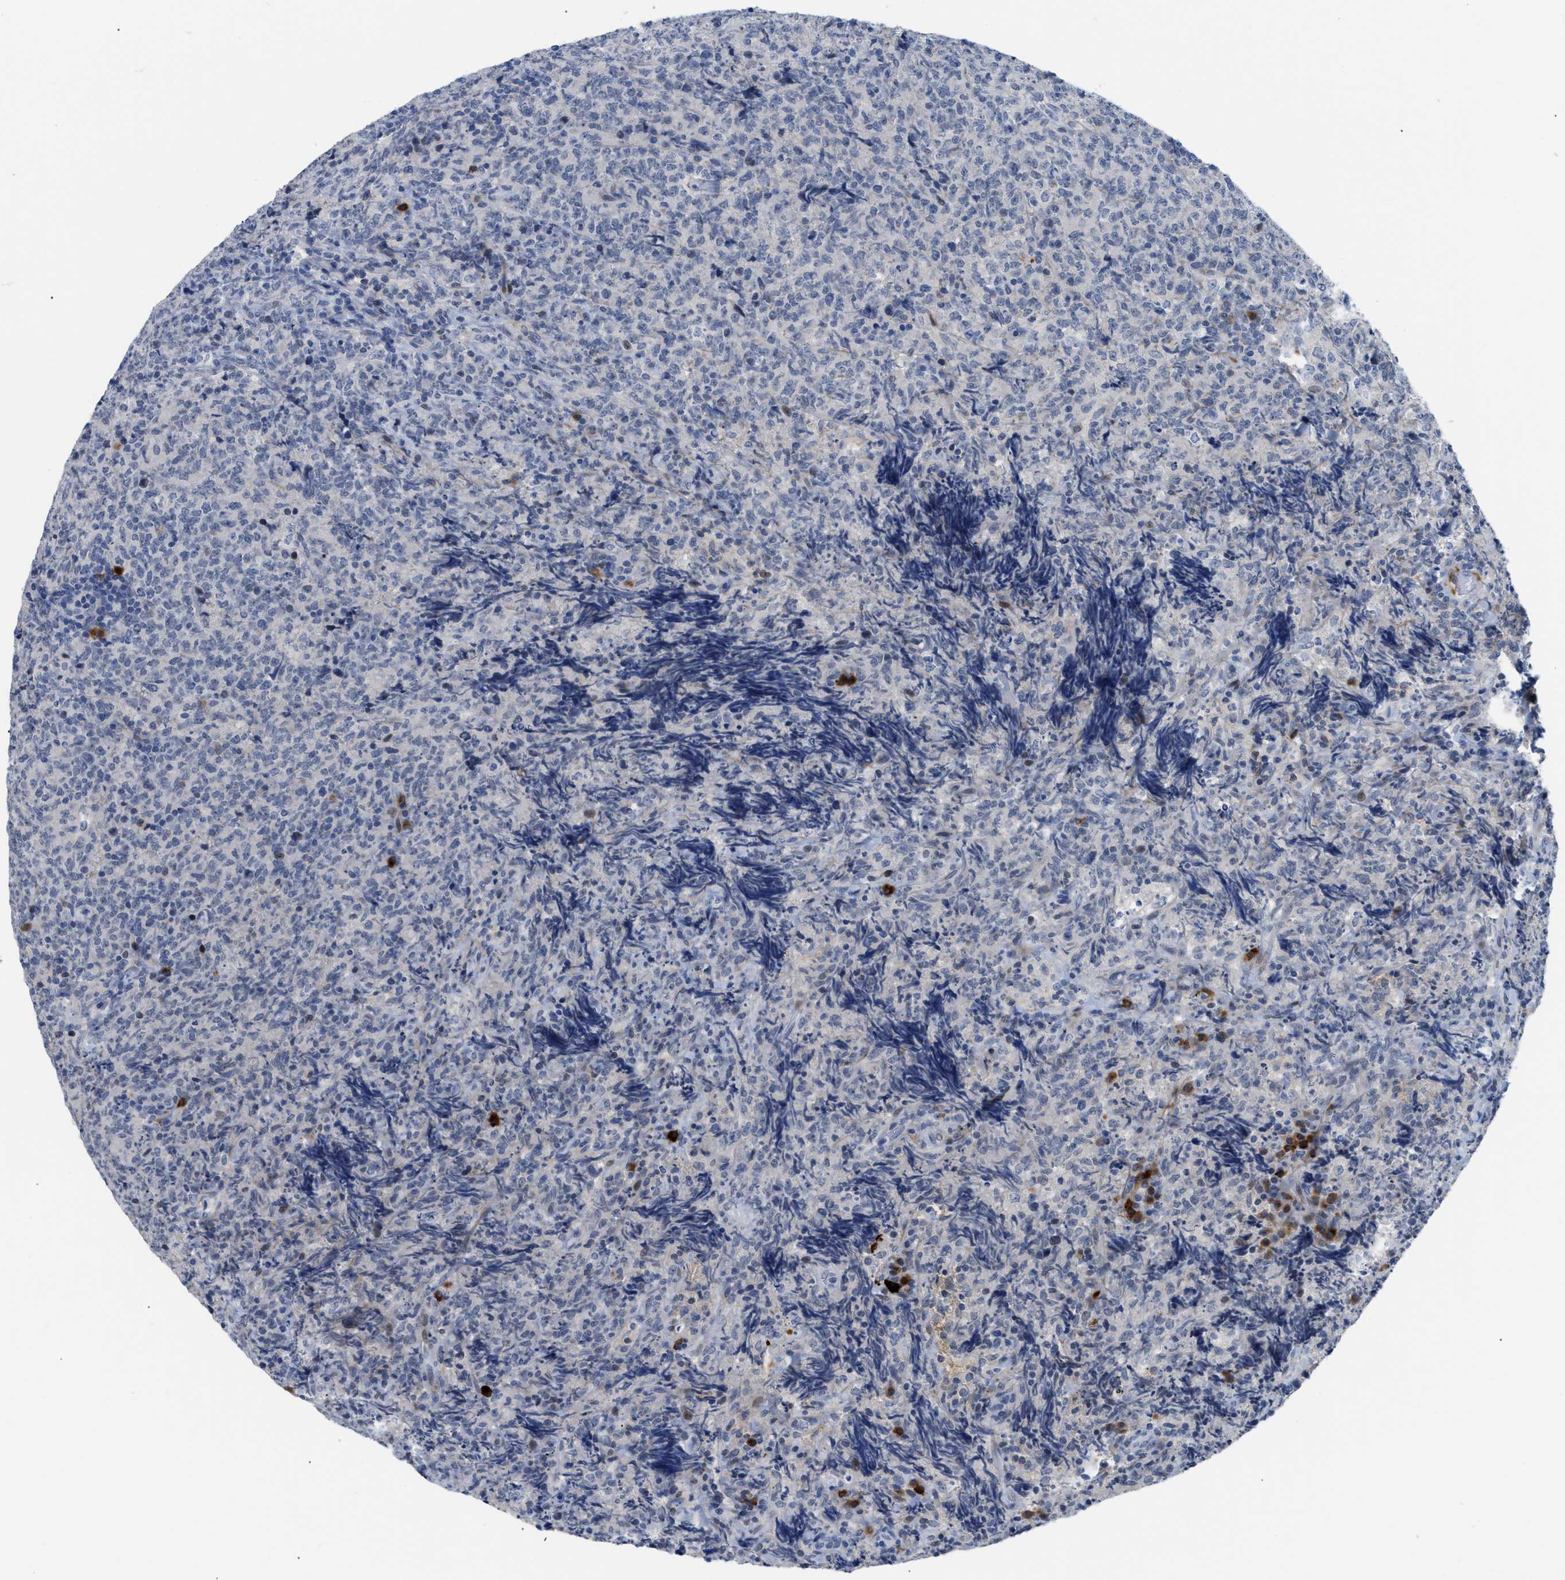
{"staining": {"intensity": "negative", "quantity": "none", "location": "none"}, "tissue": "lymphoma", "cell_type": "Tumor cells", "image_type": "cancer", "snomed": [{"axis": "morphology", "description": "Malignant lymphoma, non-Hodgkin's type, High grade"}, {"axis": "topography", "description": "Tonsil"}], "caption": "Immunohistochemistry micrograph of human lymphoma stained for a protein (brown), which reveals no staining in tumor cells.", "gene": "OR9K2", "patient": {"sex": "female", "age": 36}}